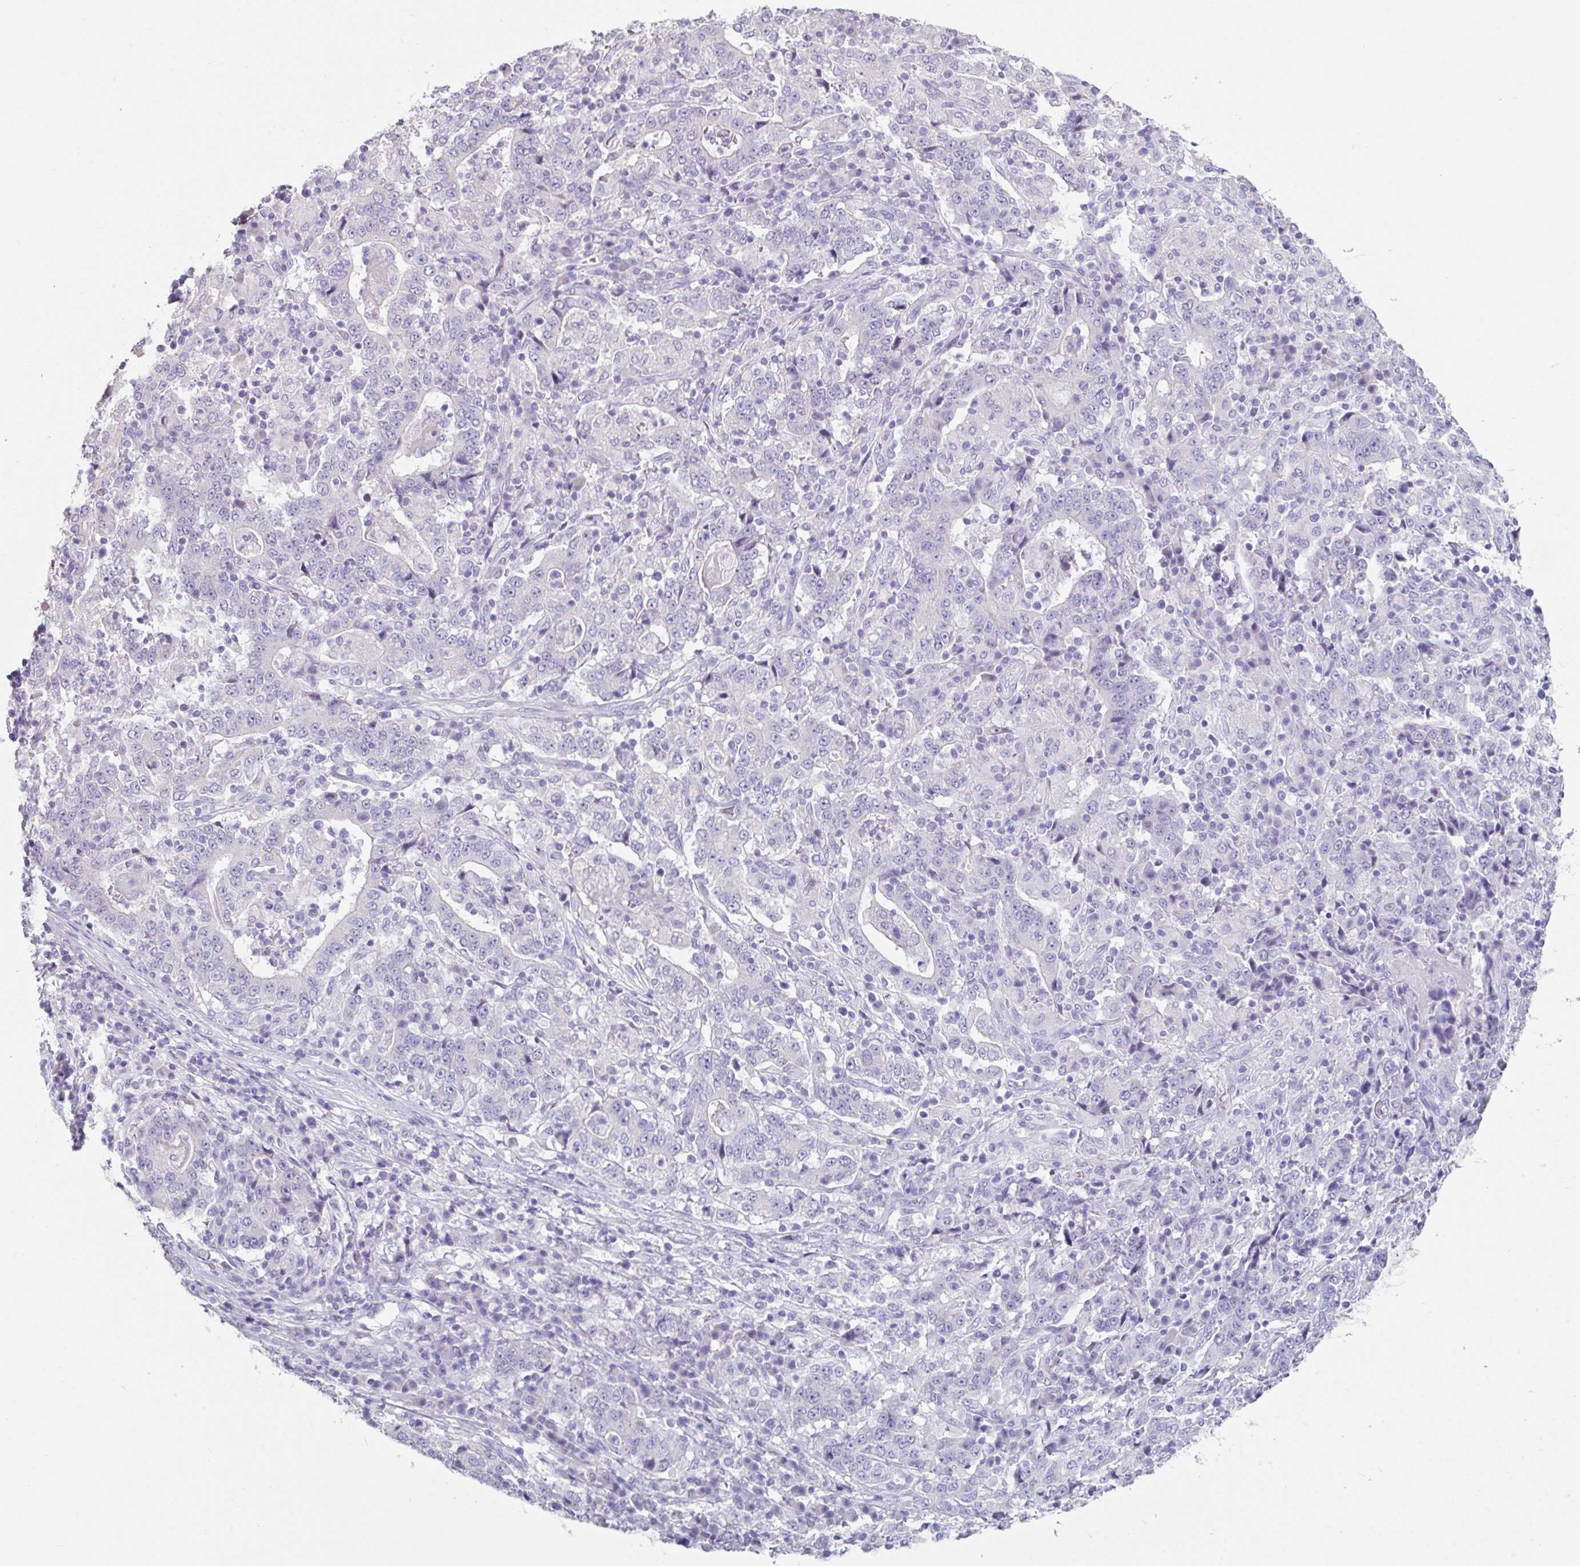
{"staining": {"intensity": "negative", "quantity": "none", "location": "none"}, "tissue": "stomach cancer", "cell_type": "Tumor cells", "image_type": "cancer", "snomed": [{"axis": "morphology", "description": "Normal tissue, NOS"}, {"axis": "morphology", "description": "Adenocarcinoma, NOS"}, {"axis": "topography", "description": "Stomach, upper"}, {"axis": "topography", "description": "Stomach"}], "caption": "Tumor cells are negative for protein expression in human stomach cancer (adenocarcinoma).", "gene": "SLC44A4", "patient": {"sex": "male", "age": 59}}